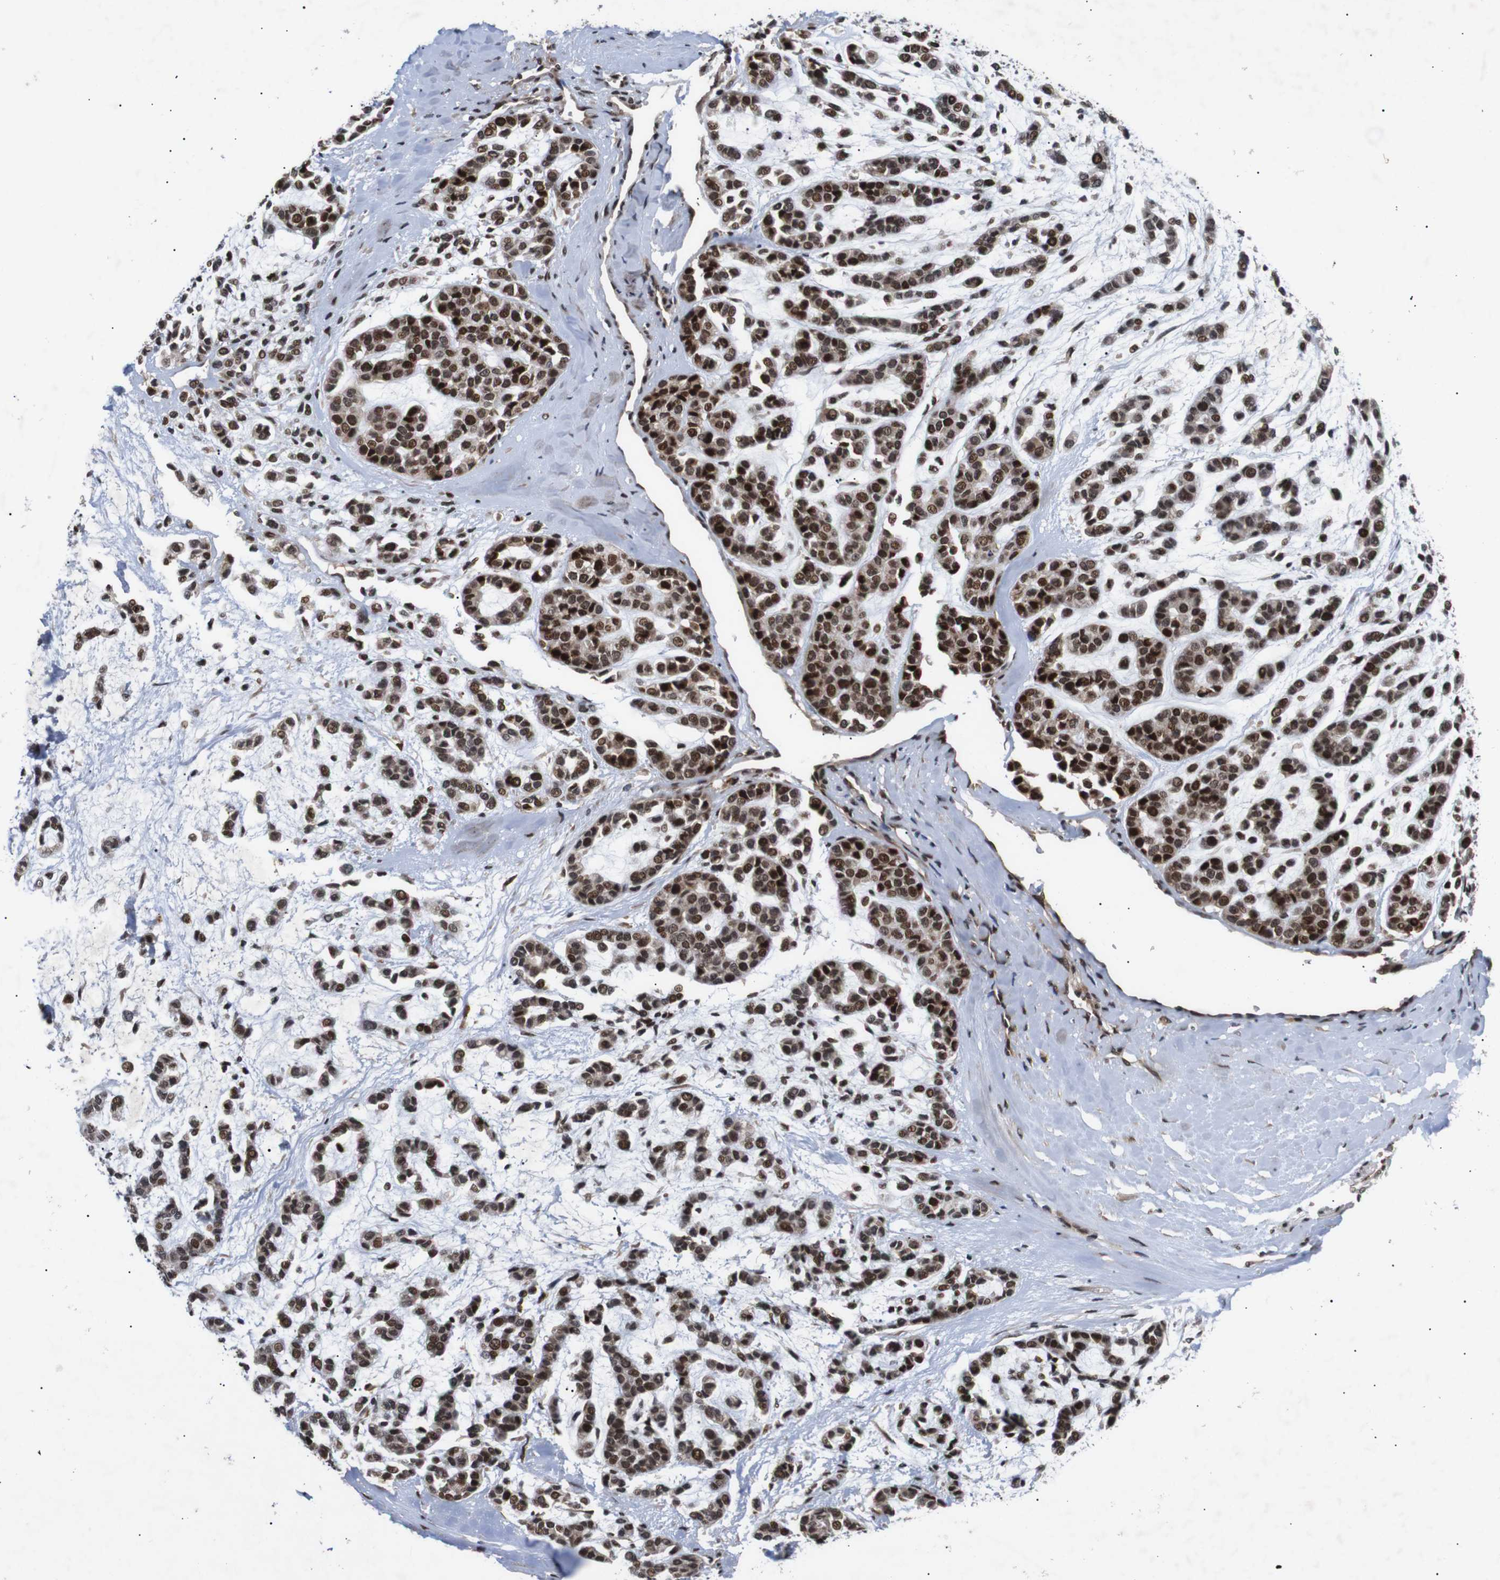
{"staining": {"intensity": "strong", "quantity": ">75%", "location": "cytoplasmic/membranous,nuclear"}, "tissue": "head and neck cancer", "cell_type": "Tumor cells", "image_type": "cancer", "snomed": [{"axis": "morphology", "description": "Adenocarcinoma, NOS"}, {"axis": "morphology", "description": "Adenoma, NOS"}, {"axis": "topography", "description": "Head-Neck"}], "caption": "Head and neck cancer (adenoma) tissue displays strong cytoplasmic/membranous and nuclear staining in approximately >75% of tumor cells, visualized by immunohistochemistry.", "gene": "KIF23", "patient": {"sex": "female", "age": 55}}